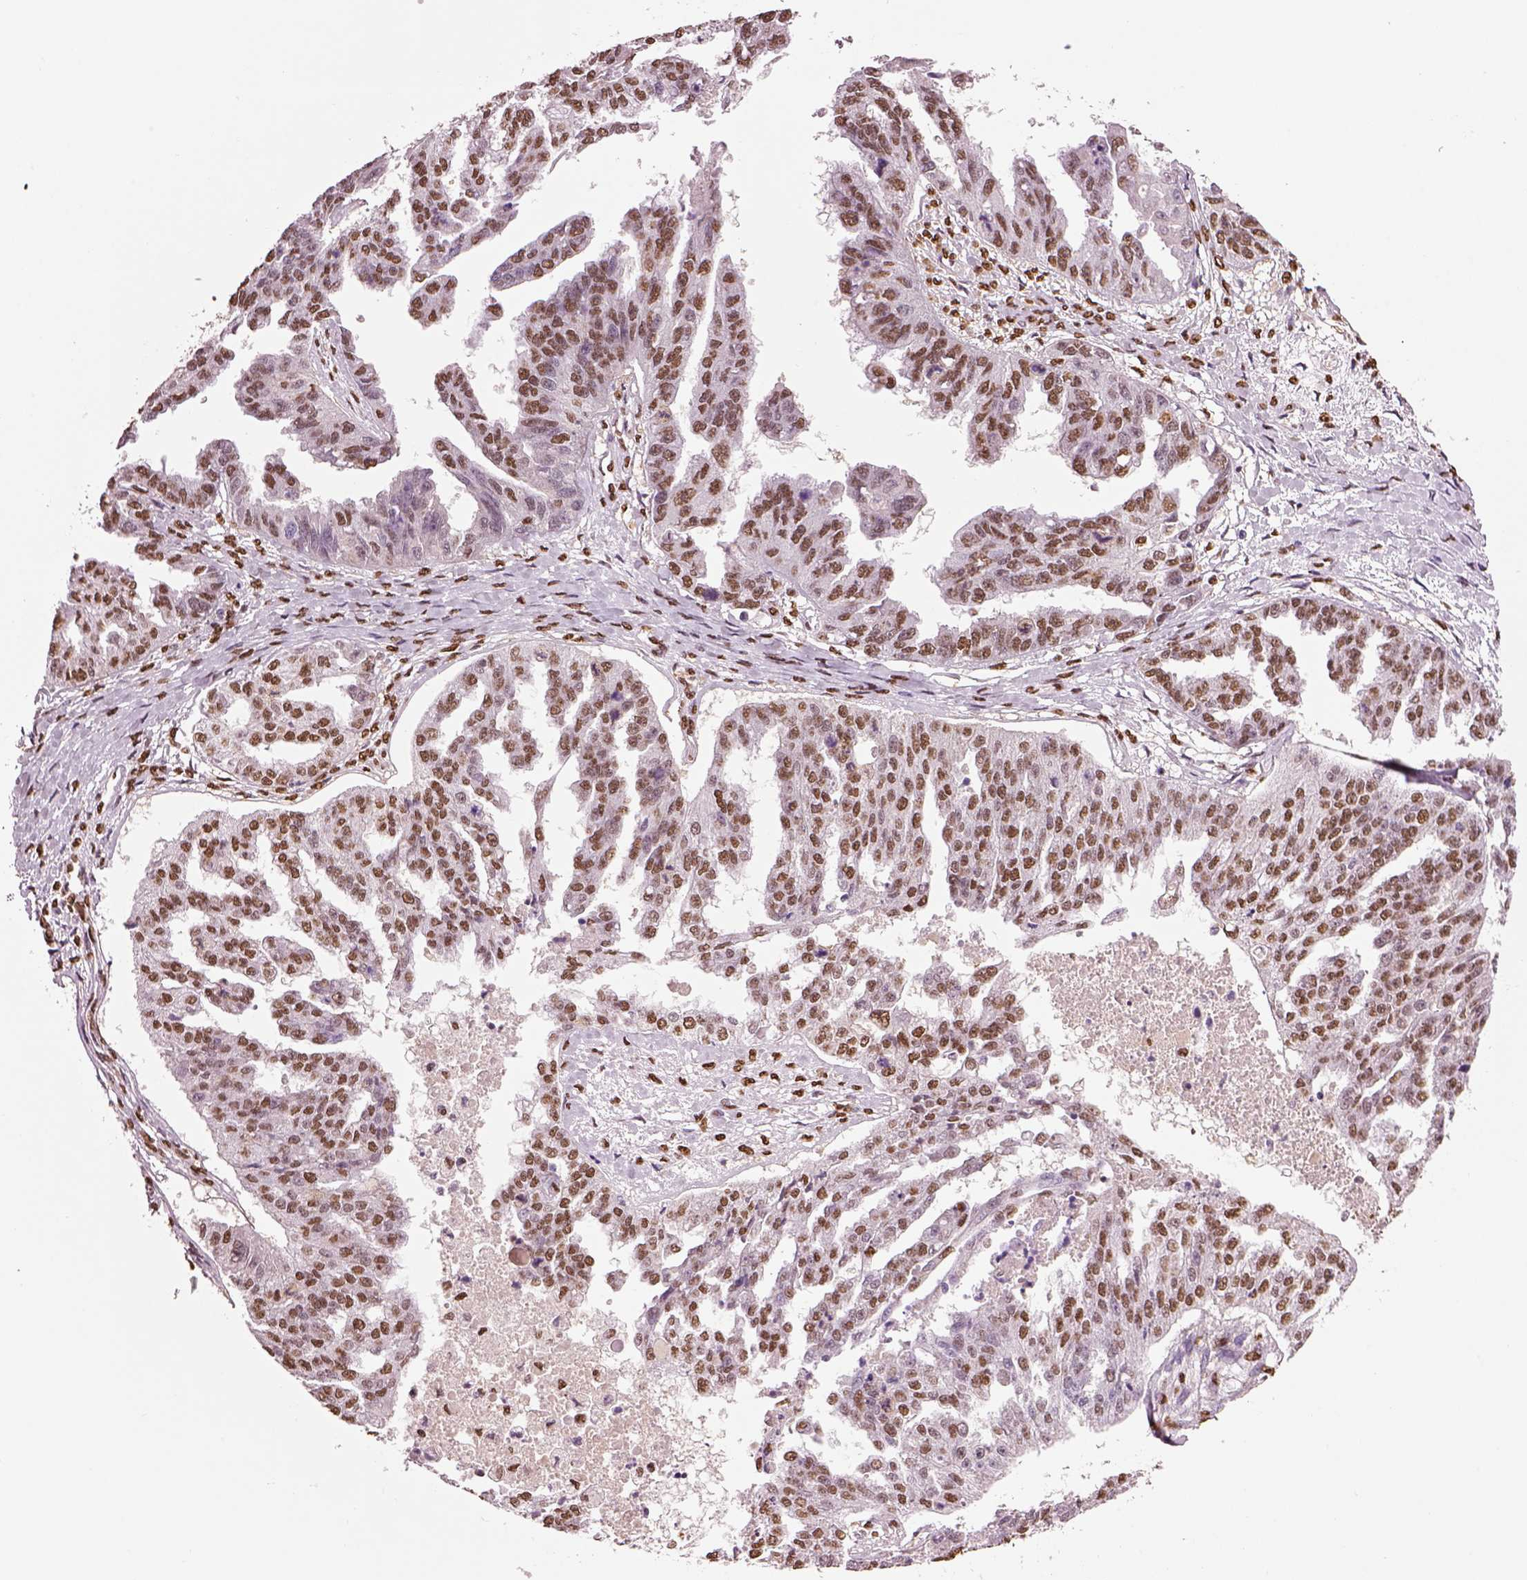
{"staining": {"intensity": "moderate", "quantity": "25%-75%", "location": "nuclear"}, "tissue": "ovarian cancer", "cell_type": "Tumor cells", "image_type": "cancer", "snomed": [{"axis": "morphology", "description": "Cystadenocarcinoma, serous, NOS"}, {"axis": "topography", "description": "Ovary"}], "caption": "Immunohistochemistry (IHC) (DAB (3,3'-diaminobenzidine)) staining of ovarian cancer (serous cystadenocarcinoma) displays moderate nuclear protein staining in approximately 25%-75% of tumor cells.", "gene": "DDX3X", "patient": {"sex": "female", "age": 58}}